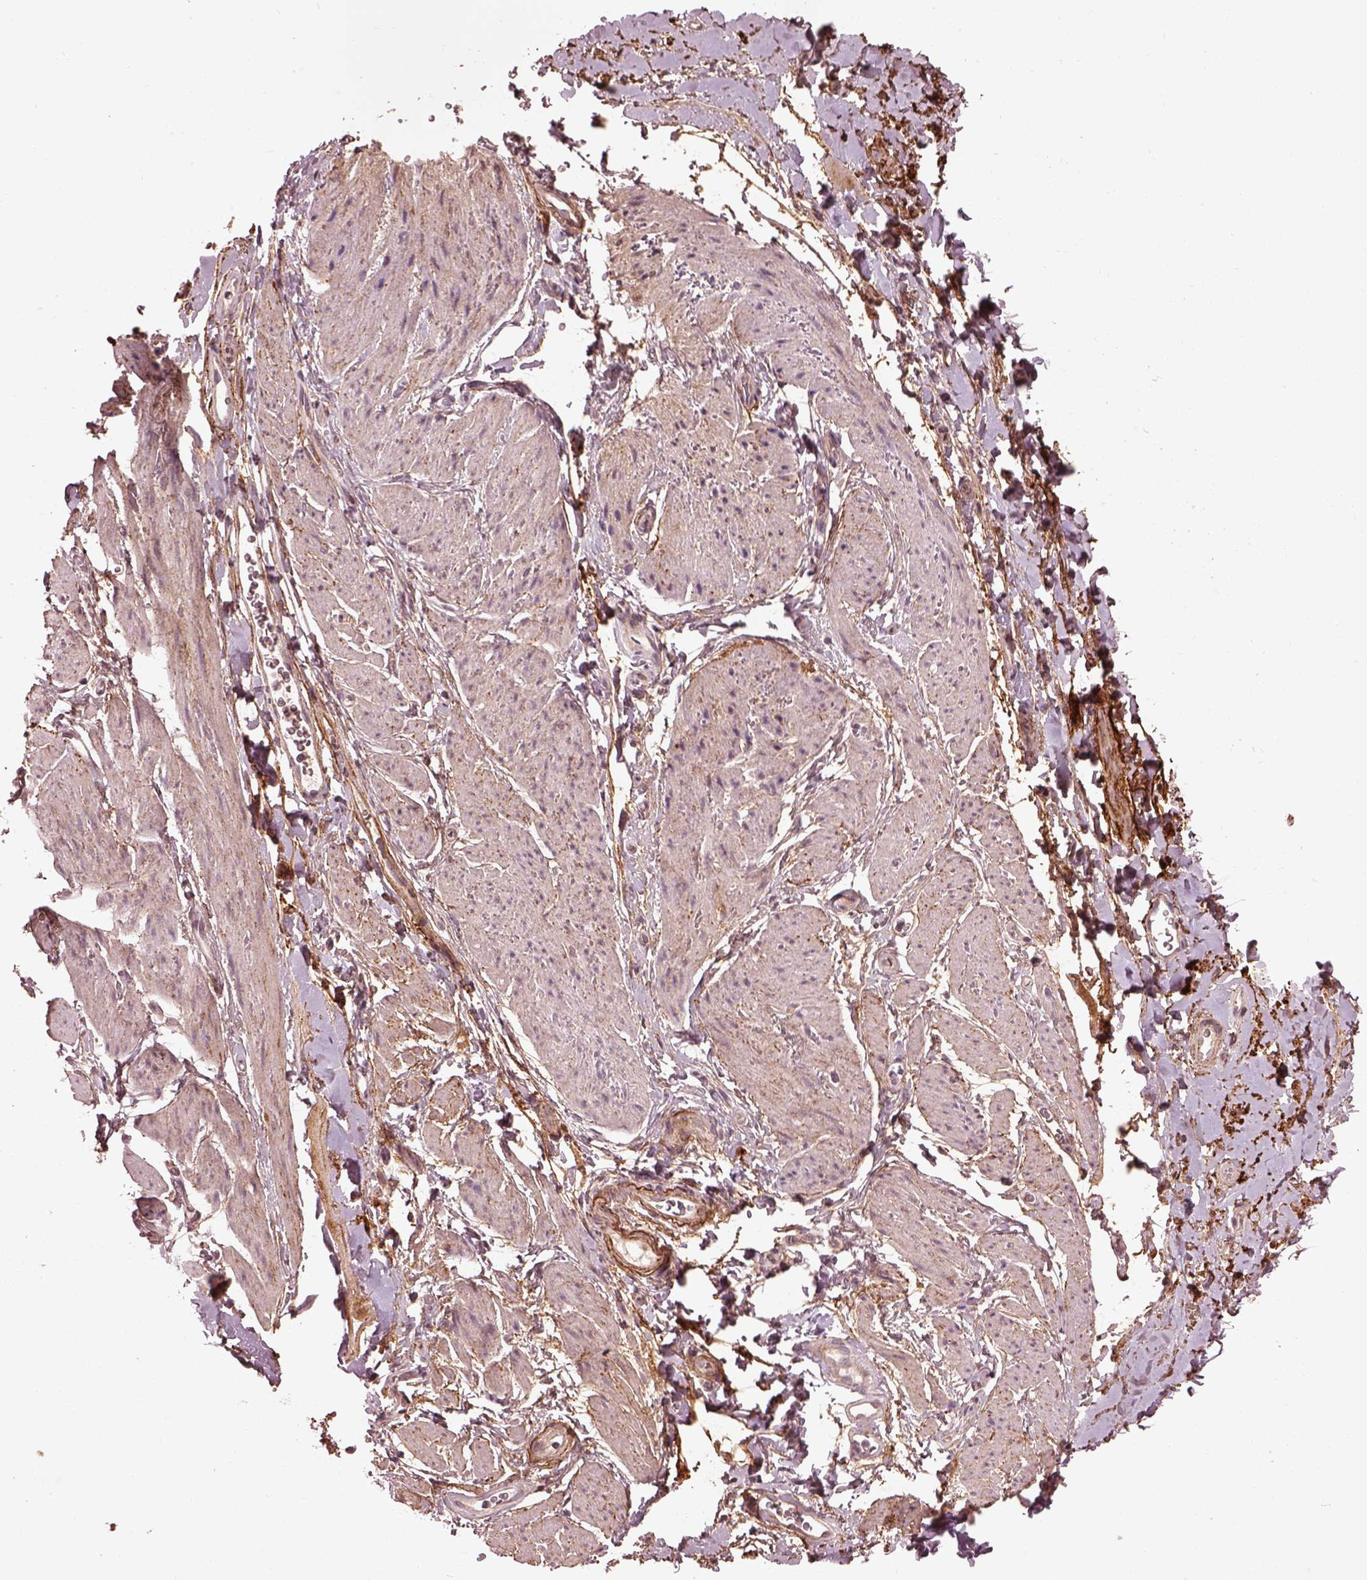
{"staining": {"intensity": "weak", "quantity": "<25%", "location": "cytoplasmic/membranous"}, "tissue": "adipose tissue", "cell_type": "Adipocytes", "image_type": "normal", "snomed": [{"axis": "morphology", "description": "Normal tissue, NOS"}, {"axis": "topography", "description": "Anal"}, {"axis": "topography", "description": "Peripheral nerve tissue"}], "caption": "Protein analysis of normal adipose tissue reveals no significant expression in adipocytes. (DAB immunohistochemistry (IHC), high magnification).", "gene": "EFEMP1", "patient": {"sex": "male", "age": 53}}